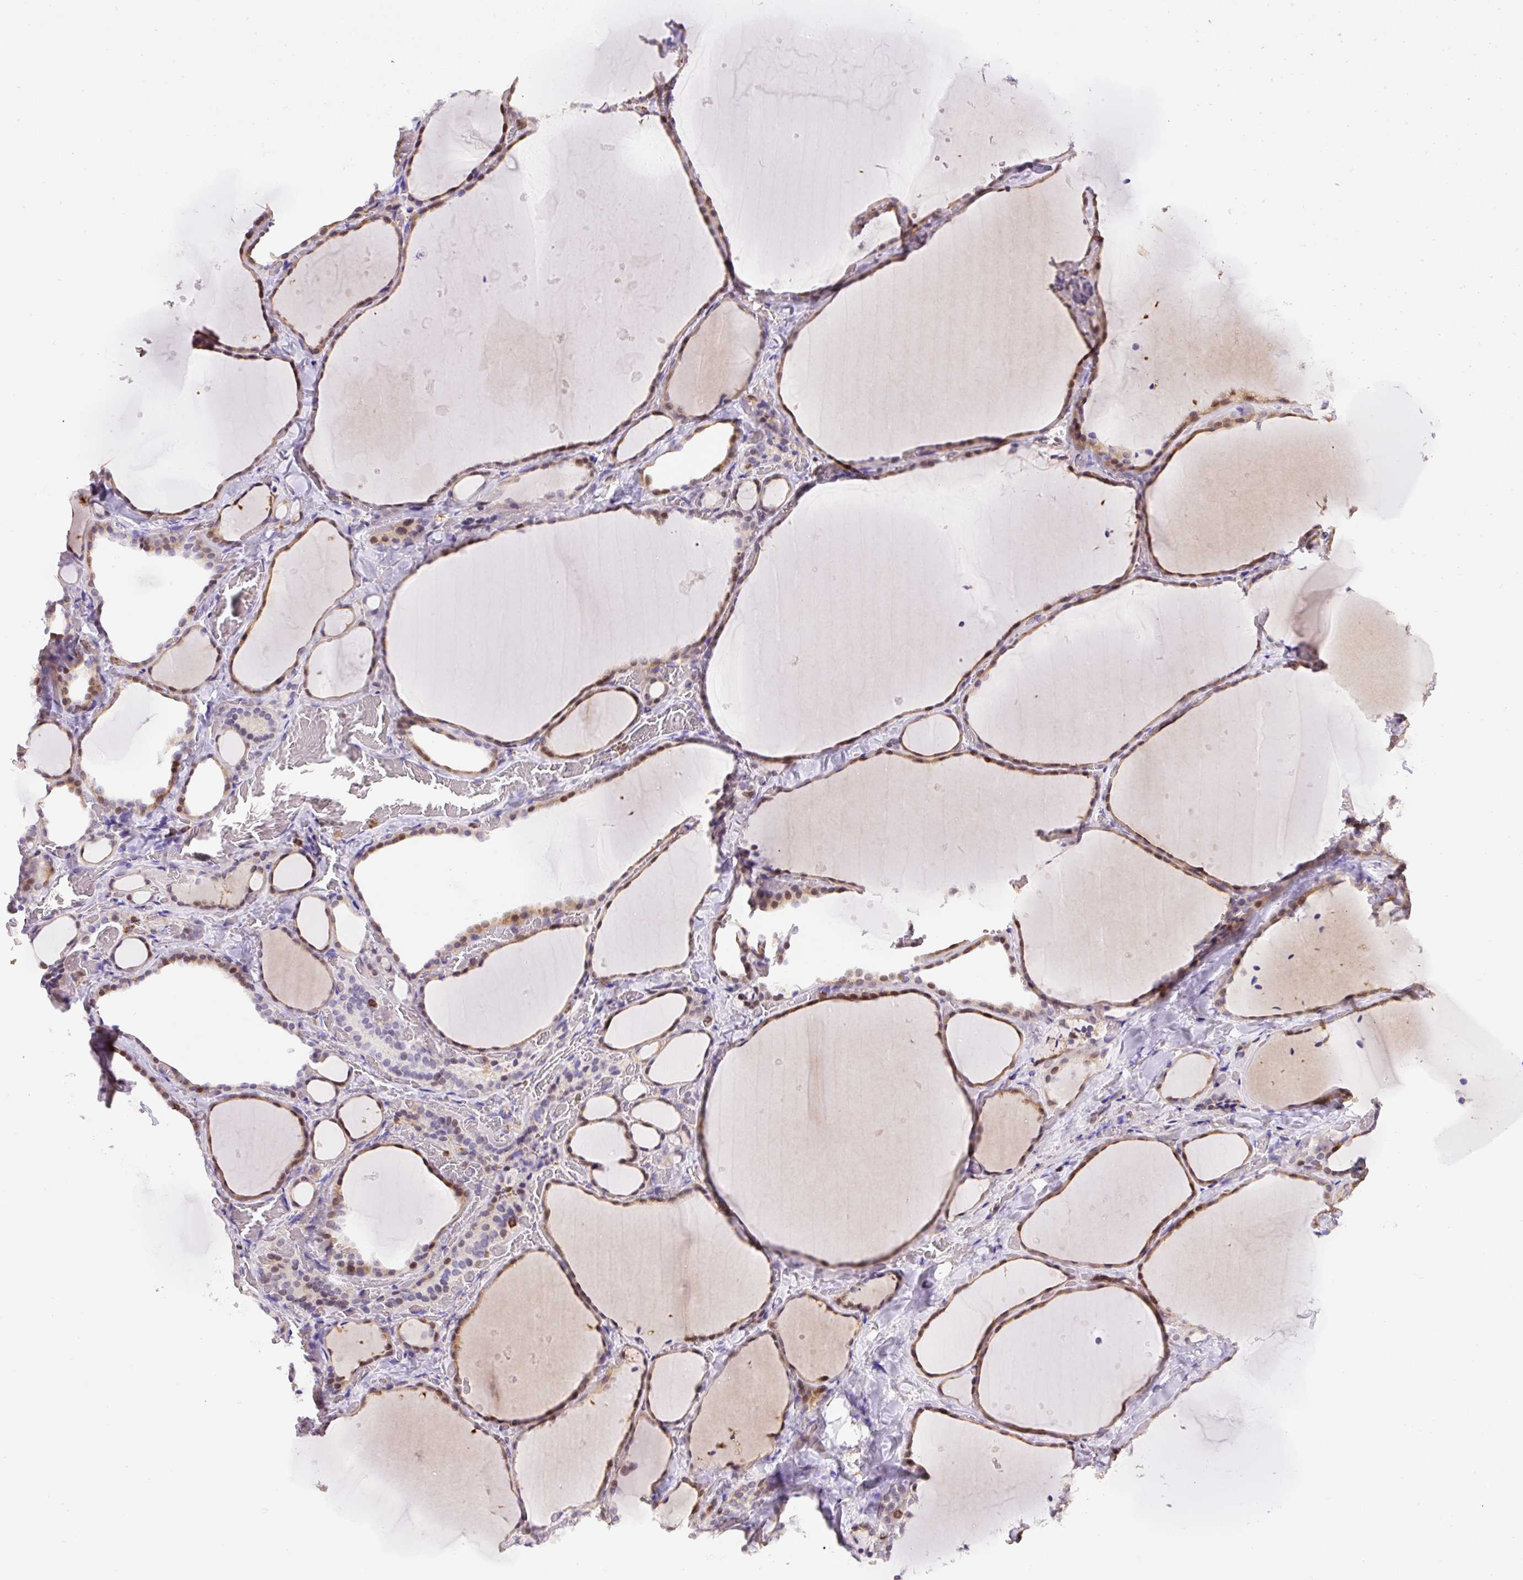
{"staining": {"intensity": "moderate", "quantity": "25%-75%", "location": "cytoplasmic/membranous"}, "tissue": "thyroid gland", "cell_type": "Glandular cells", "image_type": "normal", "snomed": [{"axis": "morphology", "description": "Normal tissue, NOS"}, {"axis": "topography", "description": "Thyroid gland"}], "caption": "Moderate cytoplasmic/membranous staining for a protein is seen in approximately 25%-75% of glandular cells of unremarkable thyroid gland using immunohistochemistry (IHC).", "gene": "FAM228B", "patient": {"sex": "female", "age": 36}}